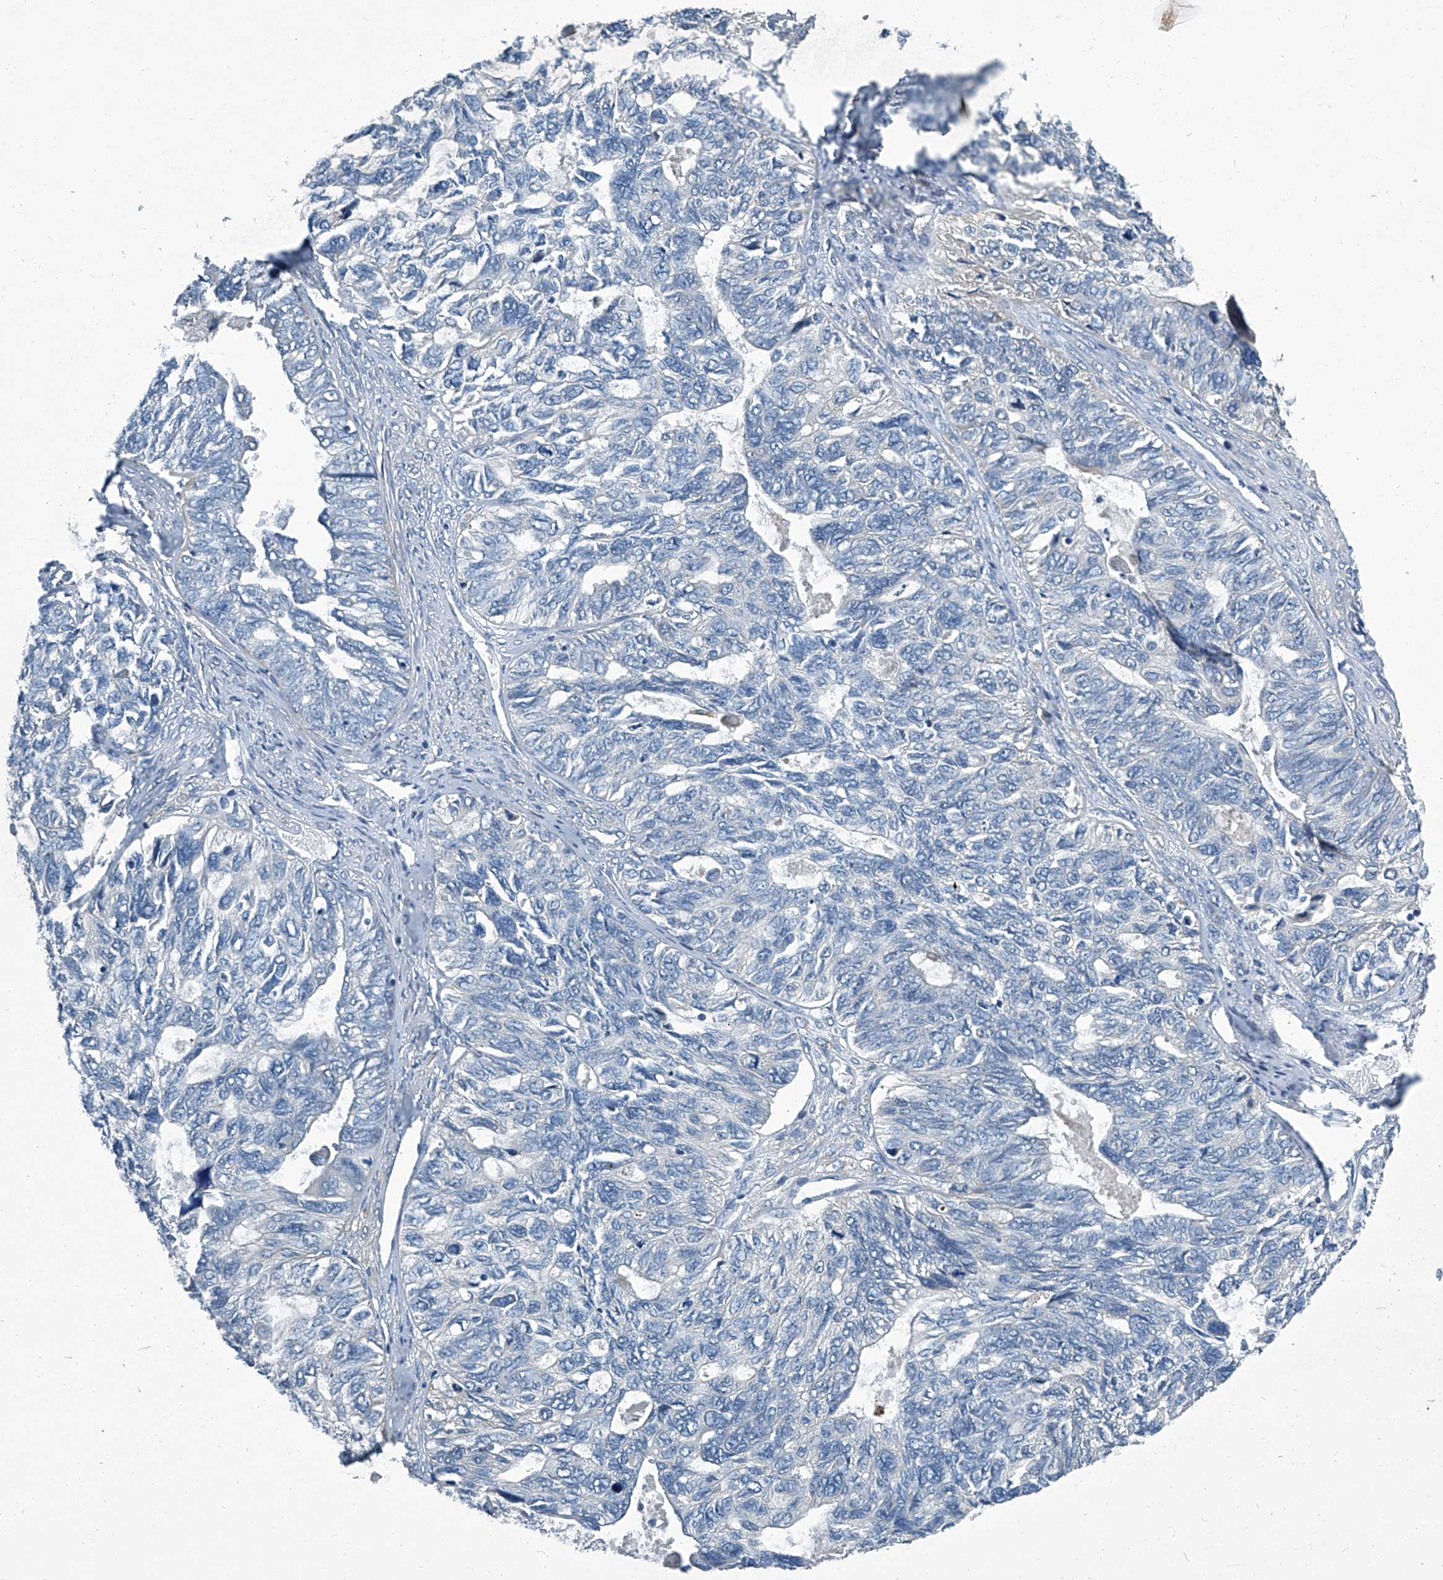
{"staining": {"intensity": "negative", "quantity": "none", "location": "none"}, "tissue": "ovarian cancer", "cell_type": "Tumor cells", "image_type": "cancer", "snomed": [{"axis": "morphology", "description": "Cystadenocarcinoma, serous, NOS"}, {"axis": "topography", "description": "Ovary"}], "caption": "DAB (3,3'-diaminobenzidine) immunohistochemical staining of human ovarian cancer displays no significant staining in tumor cells. Brightfield microscopy of immunohistochemistry (IHC) stained with DAB (3,3'-diaminobenzidine) (brown) and hematoxylin (blue), captured at high magnification.", "gene": "SLC26A11", "patient": {"sex": "female", "age": 79}}